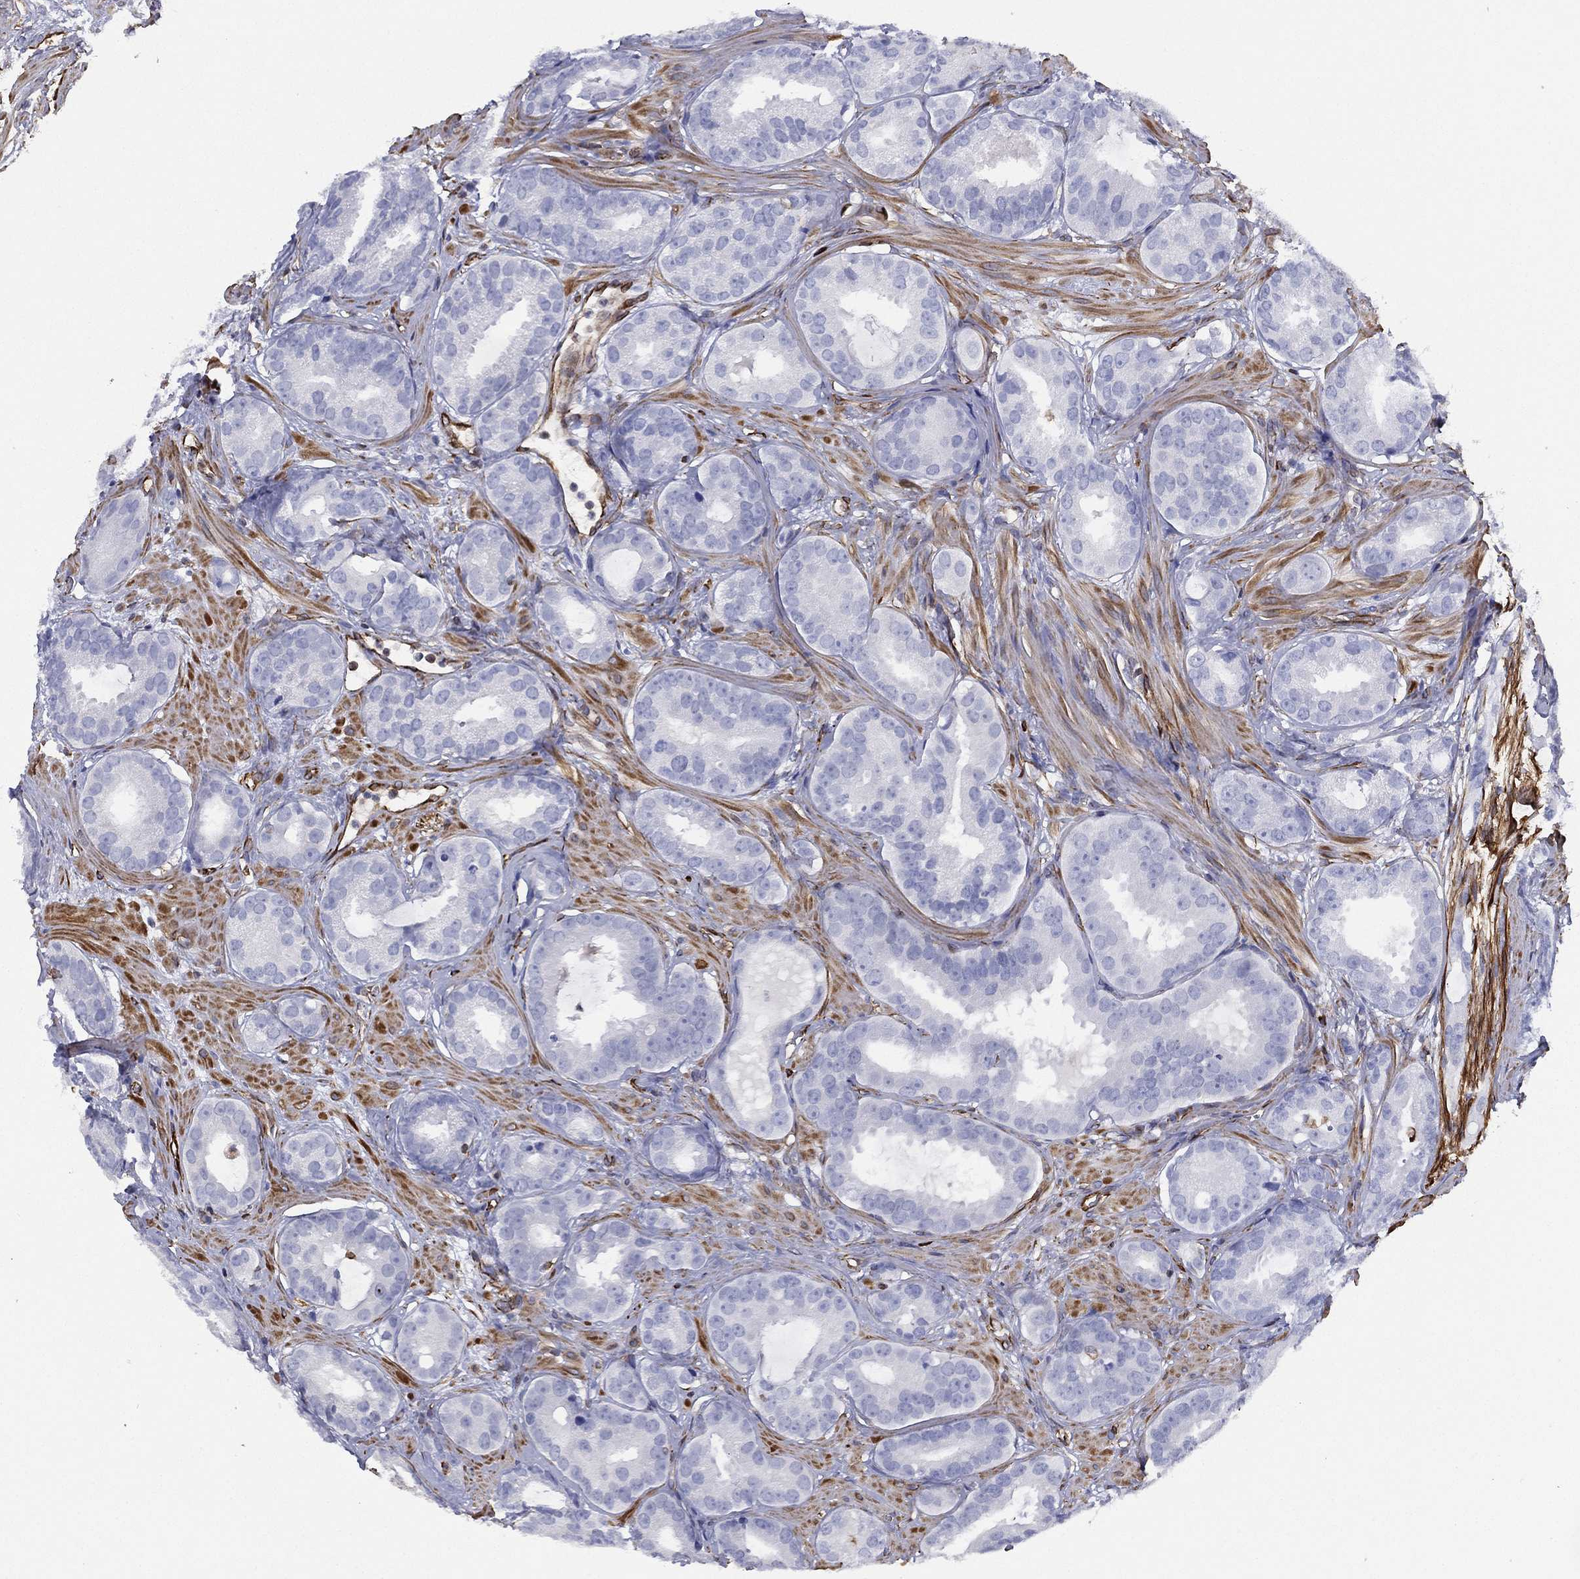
{"staining": {"intensity": "negative", "quantity": "none", "location": "none"}, "tissue": "prostate cancer", "cell_type": "Tumor cells", "image_type": "cancer", "snomed": [{"axis": "morphology", "description": "Adenocarcinoma, NOS"}, {"axis": "topography", "description": "Prostate"}], "caption": "An image of prostate adenocarcinoma stained for a protein demonstrates no brown staining in tumor cells.", "gene": "MAS1", "patient": {"sex": "male", "age": 69}}